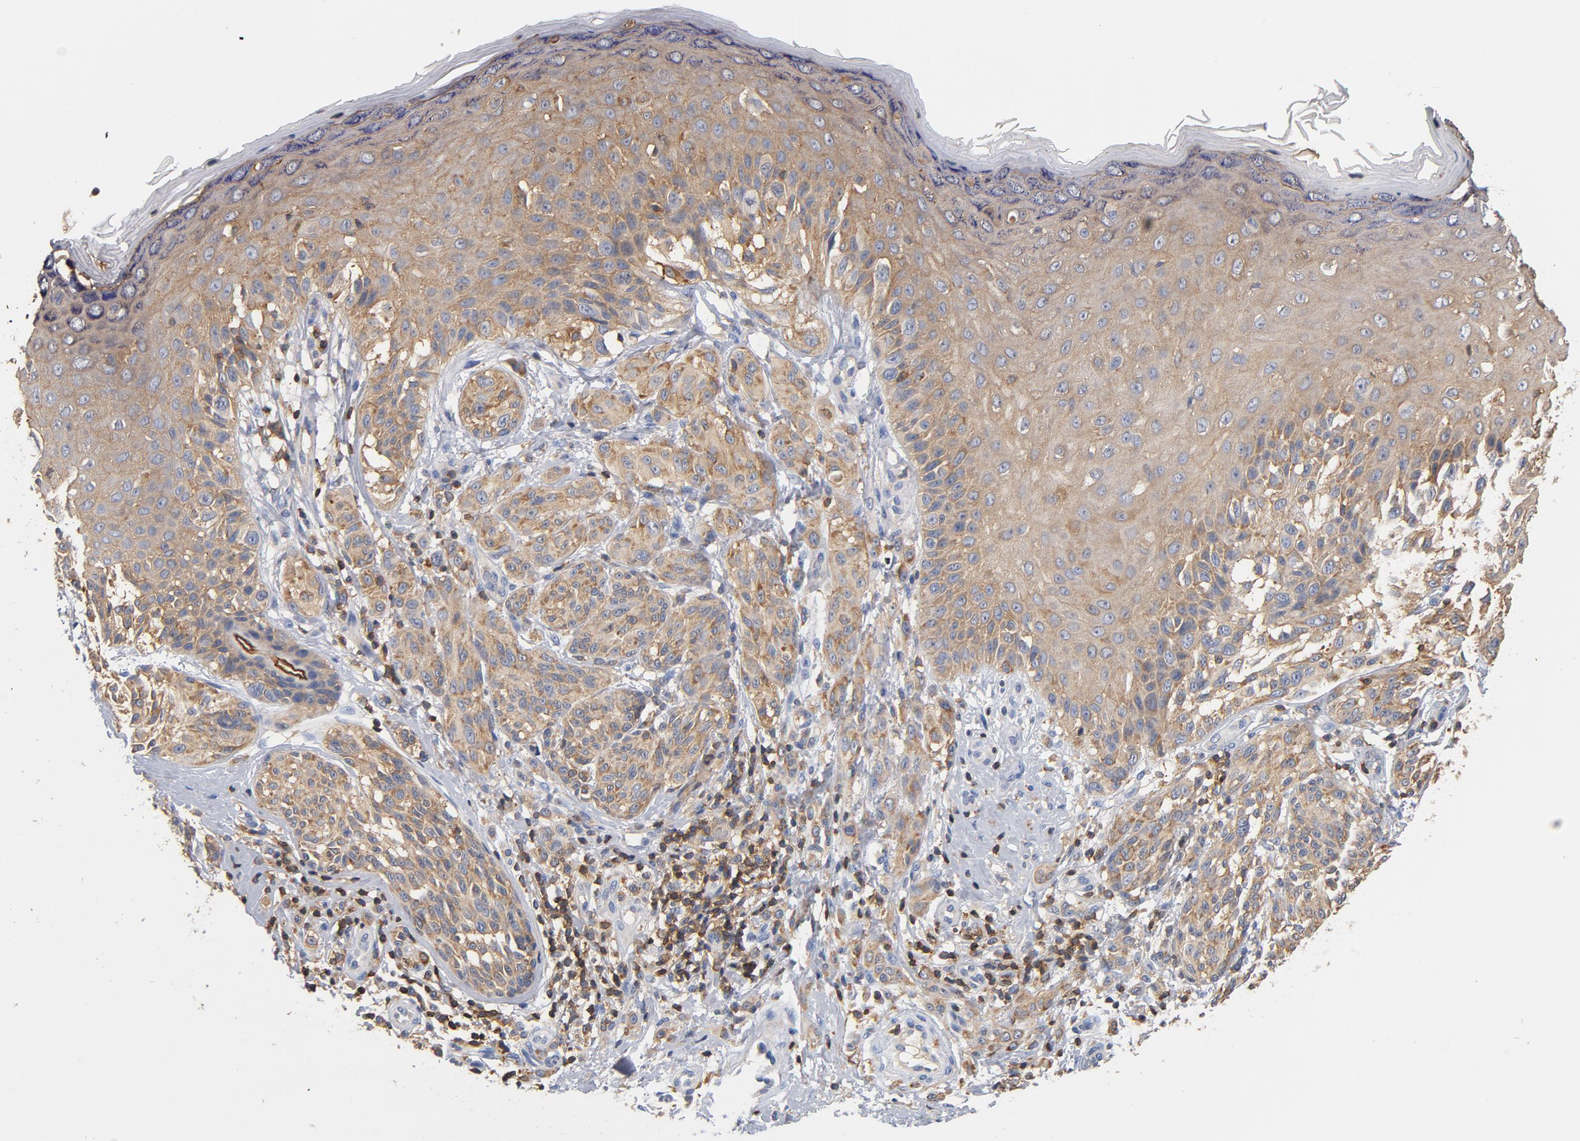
{"staining": {"intensity": "weak", "quantity": ">75%", "location": "cytoplasmic/membranous"}, "tissue": "melanoma", "cell_type": "Tumor cells", "image_type": "cancer", "snomed": [{"axis": "morphology", "description": "Malignant melanoma, NOS"}, {"axis": "topography", "description": "Skin"}], "caption": "Immunohistochemical staining of malignant melanoma exhibits low levels of weak cytoplasmic/membranous protein staining in approximately >75% of tumor cells. The protein is stained brown, and the nuclei are stained in blue (DAB (3,3'-diaminobenzidine) IHC with brightfield microscopy, high magnification).", "gene": "EZR", "patient": {"sex": "male", "age": 57}}